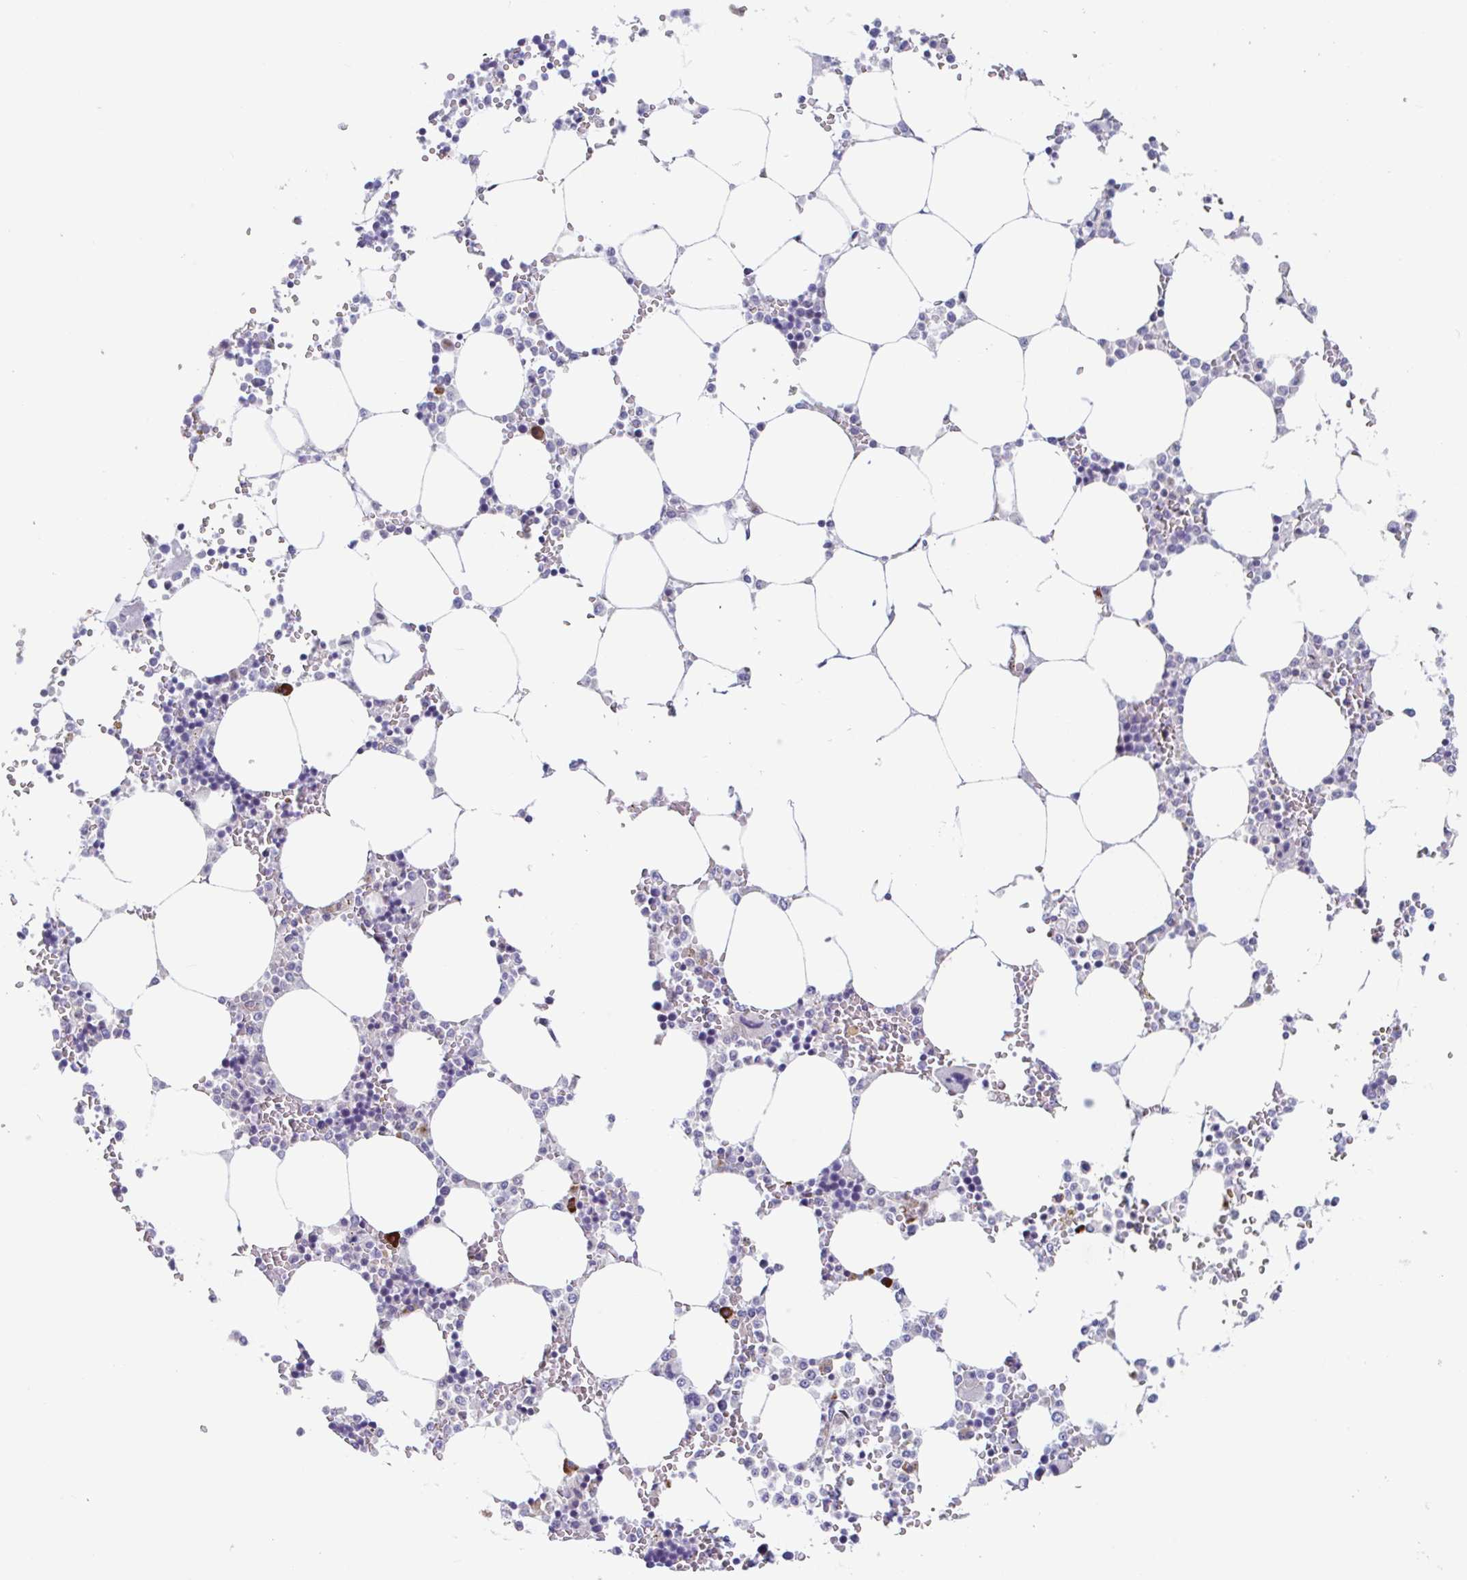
{"staining": {"intensity": "strong", "quantity": "<25%", "location": "cytoplasmic/membranous"}, "tissue": "bone marrow", "cell_type": "Hematopoietic cells", "image_type": "normal", "snomed": [{"axis": "morphology", "description": "Normal tissue, NOS"}, {"axis": "topography", "description": "Bone marrow"}], "caption": "This micrograph shows IHC staining of unremarkable human bone marrow, with medium strong cytoplasmic/membranous expression in about <25% of hematopoietic cells.", "gene": "DUXA", "patient": {"sex": "male", "age": 64}}